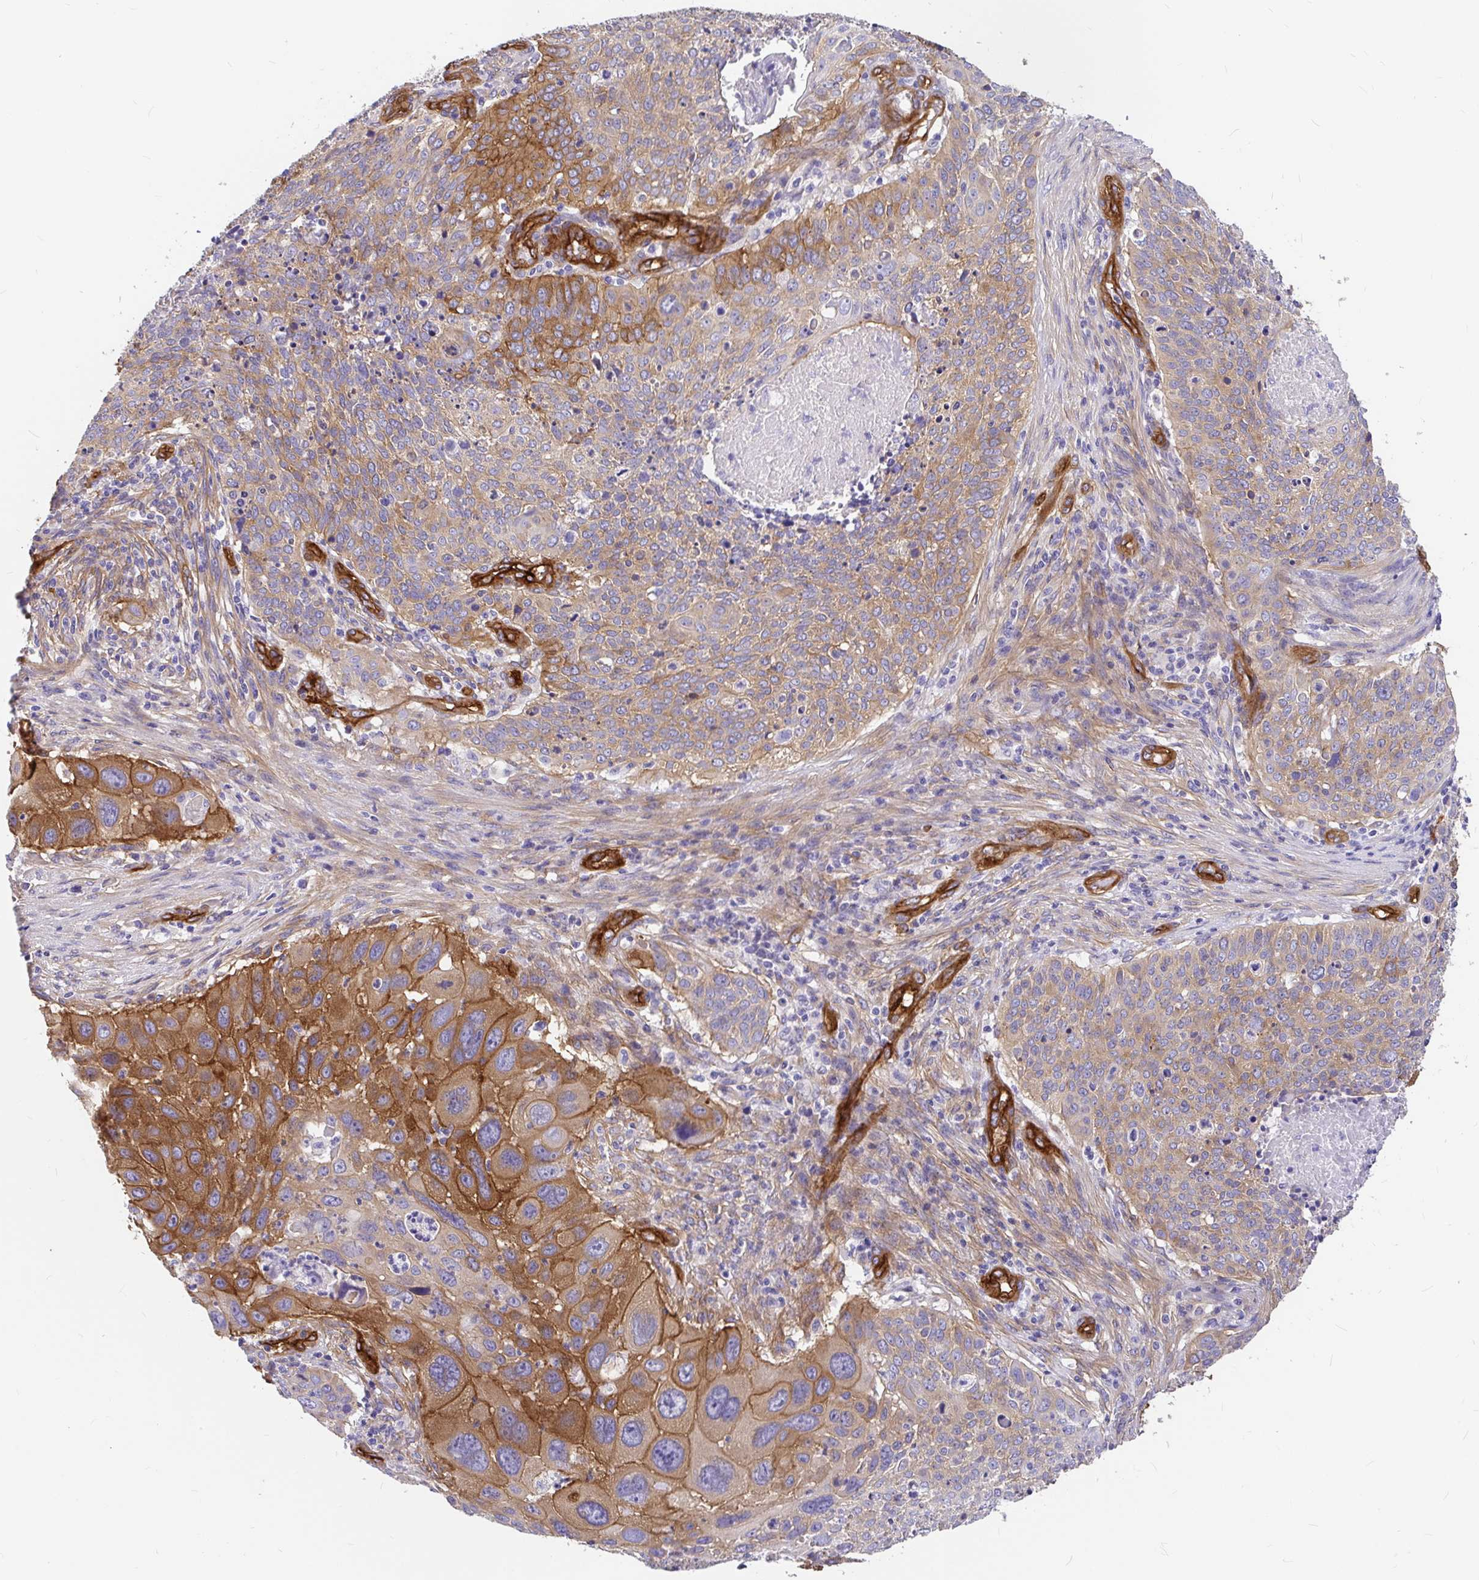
{"staining": {"intensity": "strong", "quantity": ">75%", "location": "cytoplasmic/membranous"}, "tissue": "lung cancer", "cell_type": "Tumor cells", "image_type": "cancer", "snomed": [{"axis": "morphology", "description": "Squamous cell carcinoma, NOS"}, {"axis": "topography", "description": "Lung"}], "caption": "High-power microscopy captured an immunohistochemistry micrograph of lung cancer, revealing strong cytoplasmic/membranous staining in approximately >75% of tumor cells.", "gene": "MYO1B", "patient": {"sex": "male", "age": 63}}